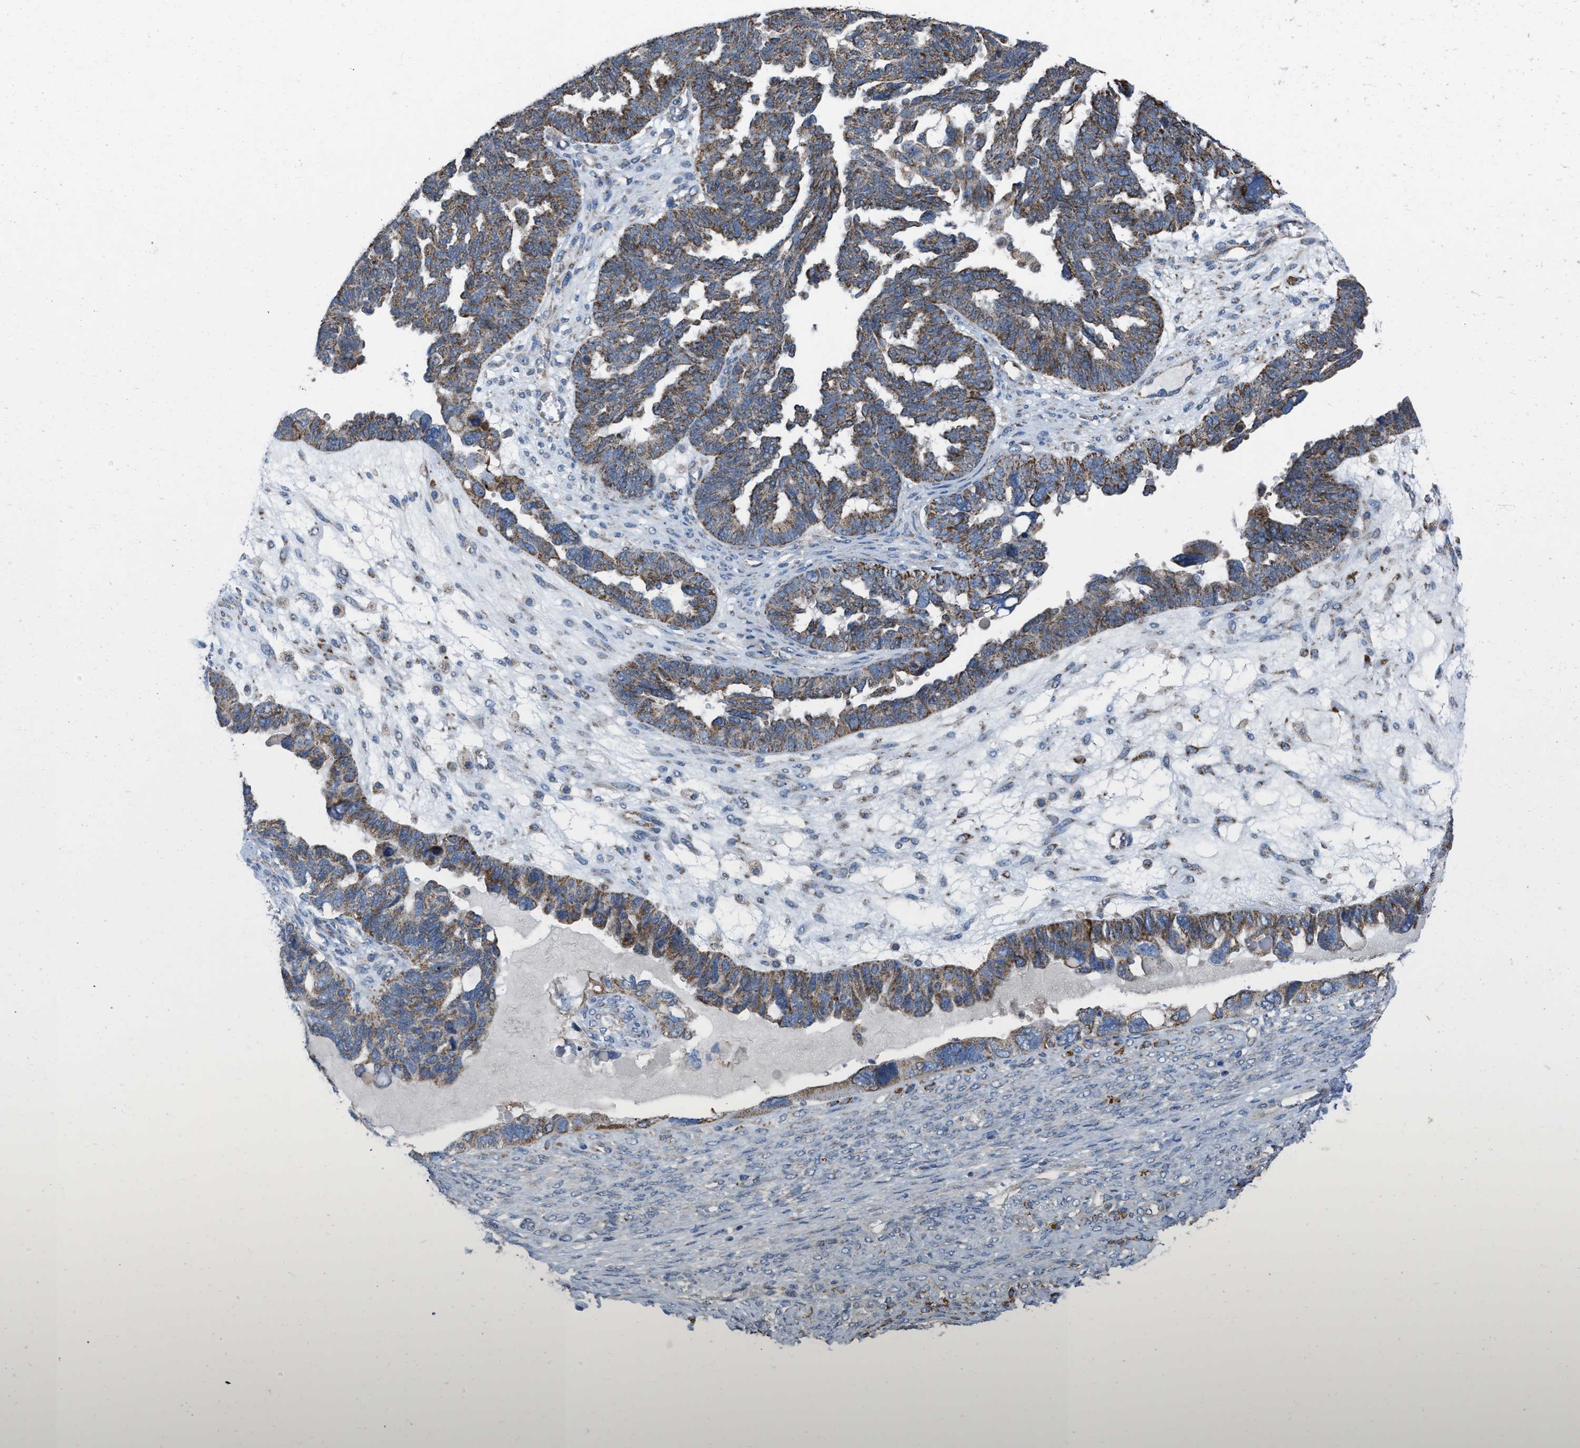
{"staining": {"intensity": "moderate", "quantity": ">75%", "location": "cytoplasmic/membranous"}, "tissue": "ovarian cancer", "cell_type": "Tumor cells", "image_type": "cancer", "snomed": [{"axis": "morphology", "description": "Cystadenocarcinoma, serous, NOS"}, {"axis": "topography", "description": "Ovary"}], "caption": "Protein analysis of ovarian cancer tissue reveals moderate cytoplasmic/membranous expression in approximately >75% of tumor cells. (DAB (3,3'-diaminobenzidine) IHC with brightfield microscopy, high magnification).", "gene": "BCL10", "patient": {"sex": "female", "age": 79}}